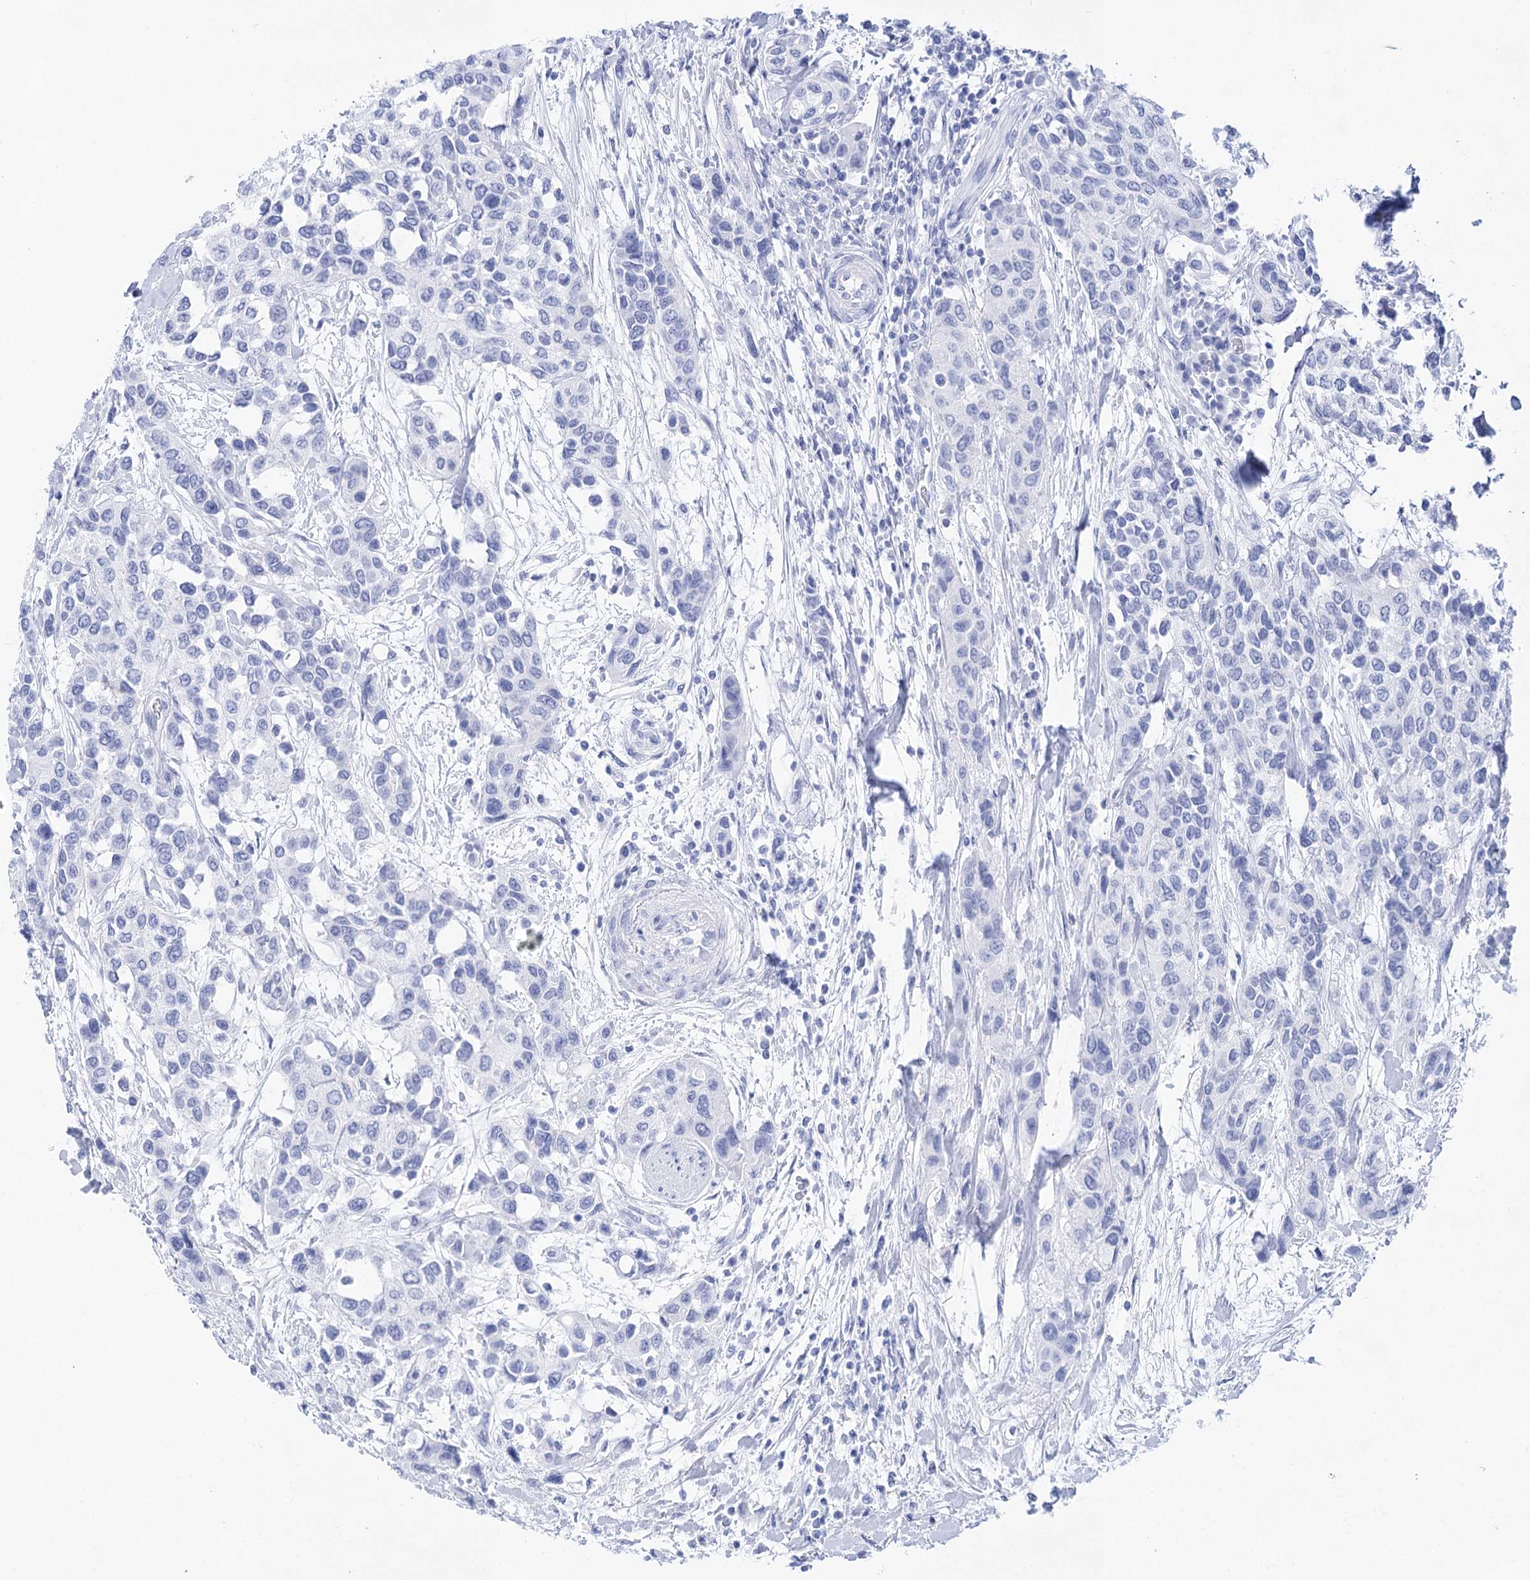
{"staining": {"intensity": "negative", "quantity": "none", "location": "none"}, "tissue": "urothelial cancer", "cell_type": "Tumor cells", "image_type": "cancer", "snomed": [{"axis": "morphology", "description": "Normal tissue, NOS"}, {"axis": "morphology", "description": "Urothelial carcinoma, High grade"}, {"axis": "topography", "description": "Vascular tissue"}, {"axis": "topography", "description": "Urinary bladder"}], "caption": "This is an IHC histopathology image of urothelial cancer. There is no expression in tumor cells.", "gene": "LALBA", "patient": {"sex": "female", "age": 56}}